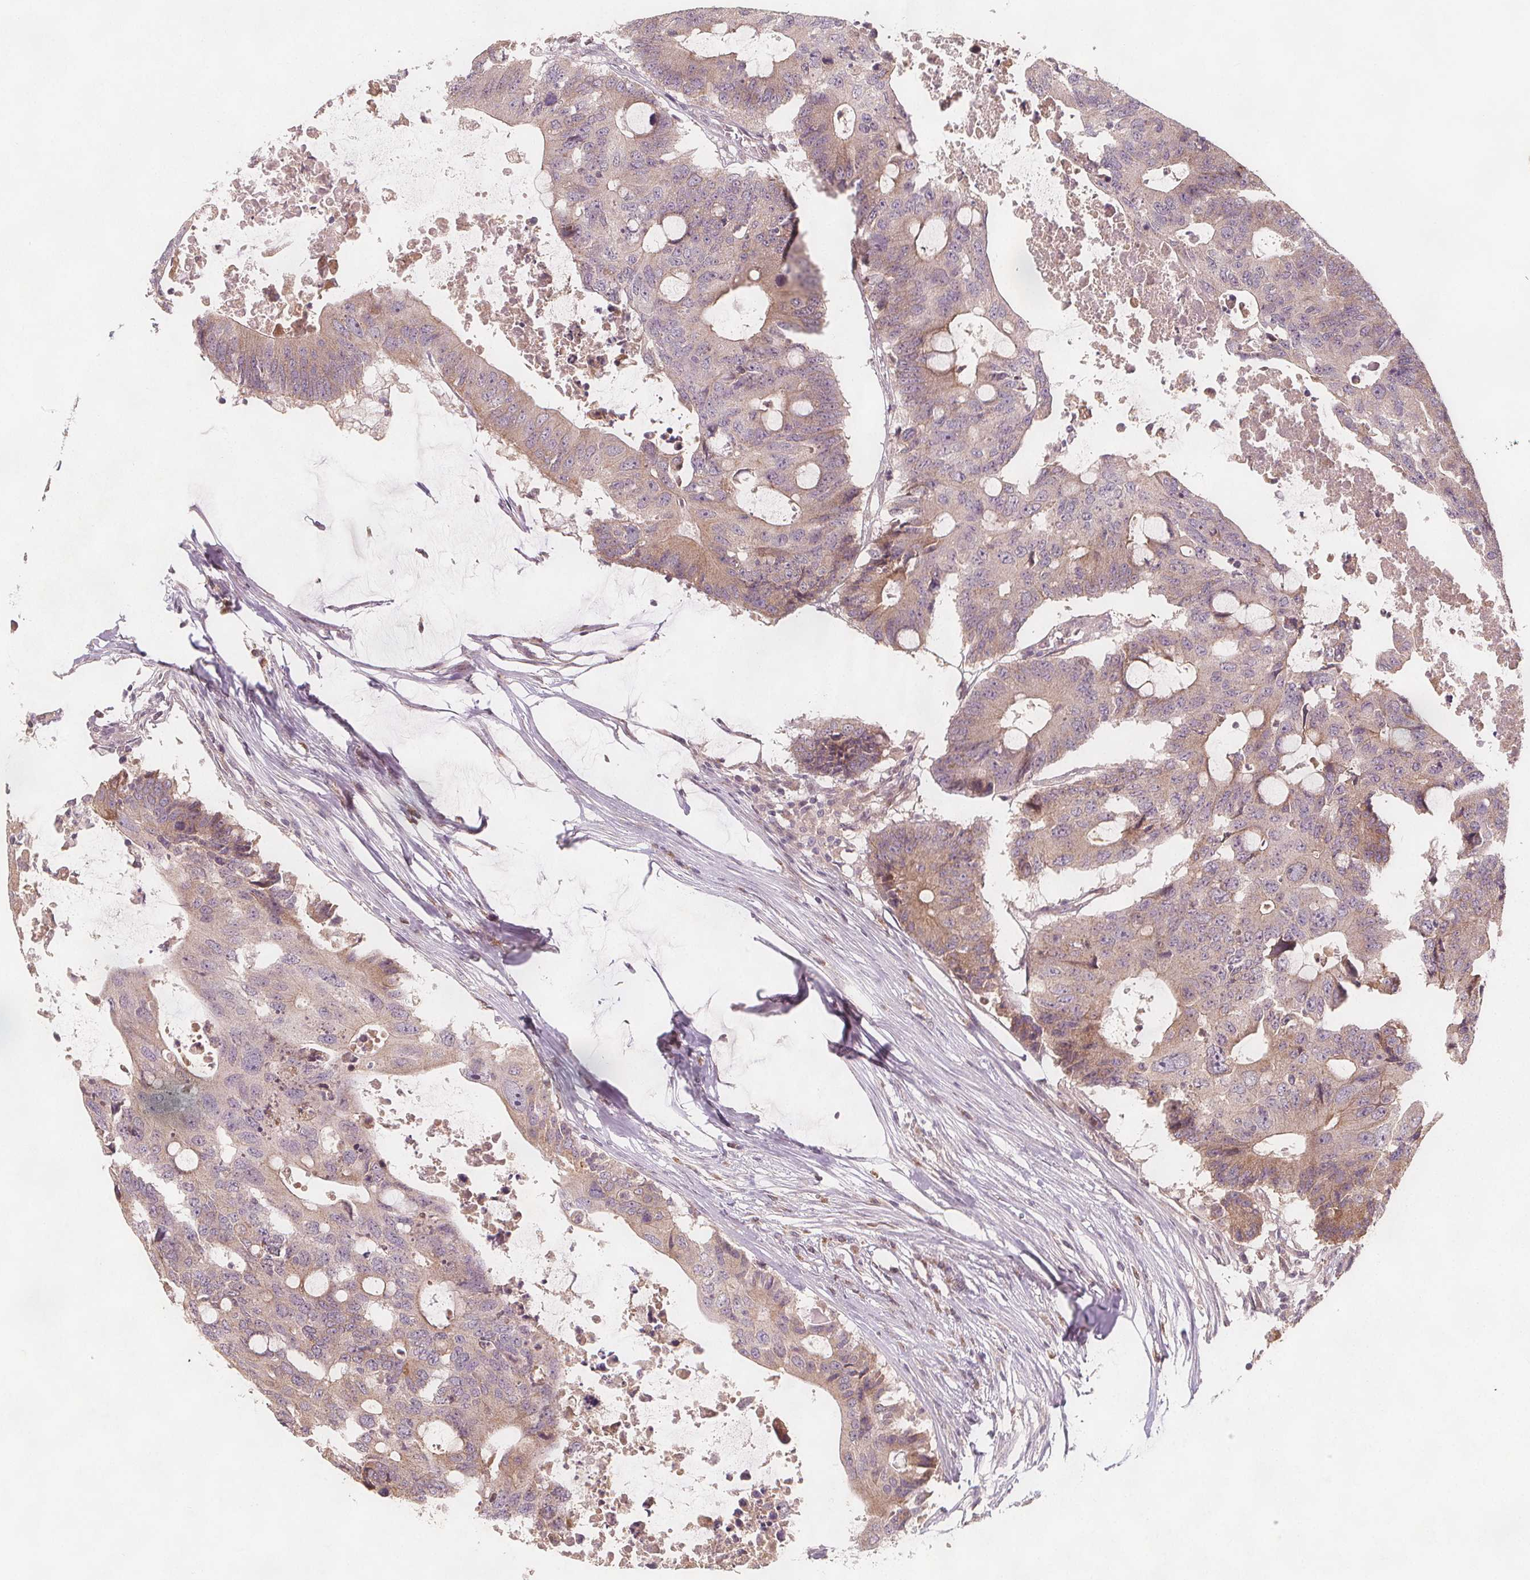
{"staining": {"intensity": "weak", "quantity": "25%-75%", "location": "cytoplasmic/membranous"}, "tissue": "colorectal cancer", "cell_type": "Tumor cells", "image_type": "cancer", "snomed": [{"axis": "morphology", "description": "Adenocarcinoma, NOS"}, {"axis": "topography", "description": "Colon"}], "caption": "About 25%-75% of tumor cells in human colorectal cancer (adenocarcinoma) show weak cytoplasmic/membranous protein expression as visualized by brown immunohistochemical staining.", "gene": "NCSTN", "patient": {"sex": "male", "age": 71}}